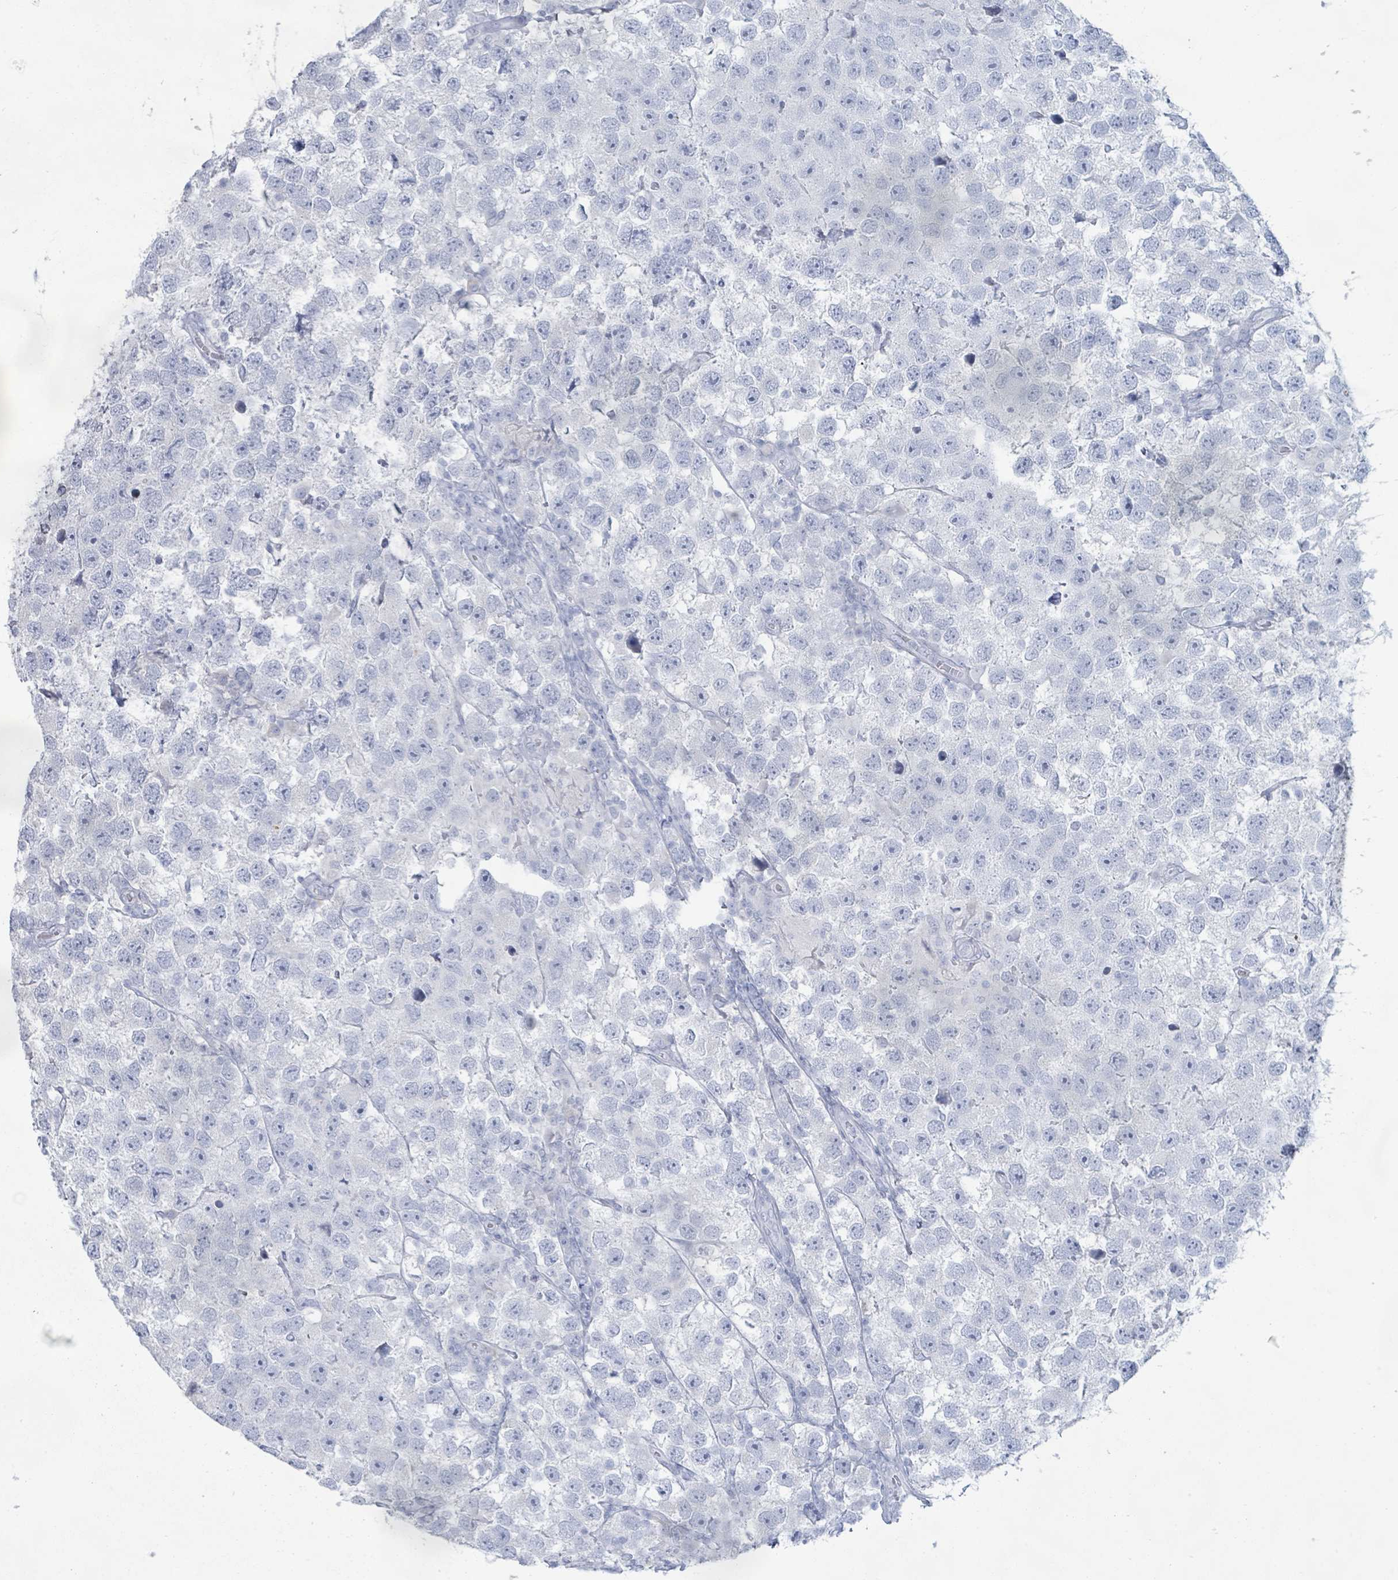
{"staining": {"intensity": "negative", "quantity": "none", "location": "none"}, "tissue": "testis cancer", "cell_type": "Tumor cells", "image_type": "cancer", "snomed": [{"axis": "morphology", "description": "Seminoma, NOS"}, {"axis": "topography", "description": "Testis"}], "caption": "IHC image of seminoma (testis) stained for a protein (brown), which shows no positivity in tumor cells. (Immunohistochemistry (ihc), brightfield microscopy, high magnification).", "gene": "PGA3", "patient": {"sex": "male", "age": 26}}